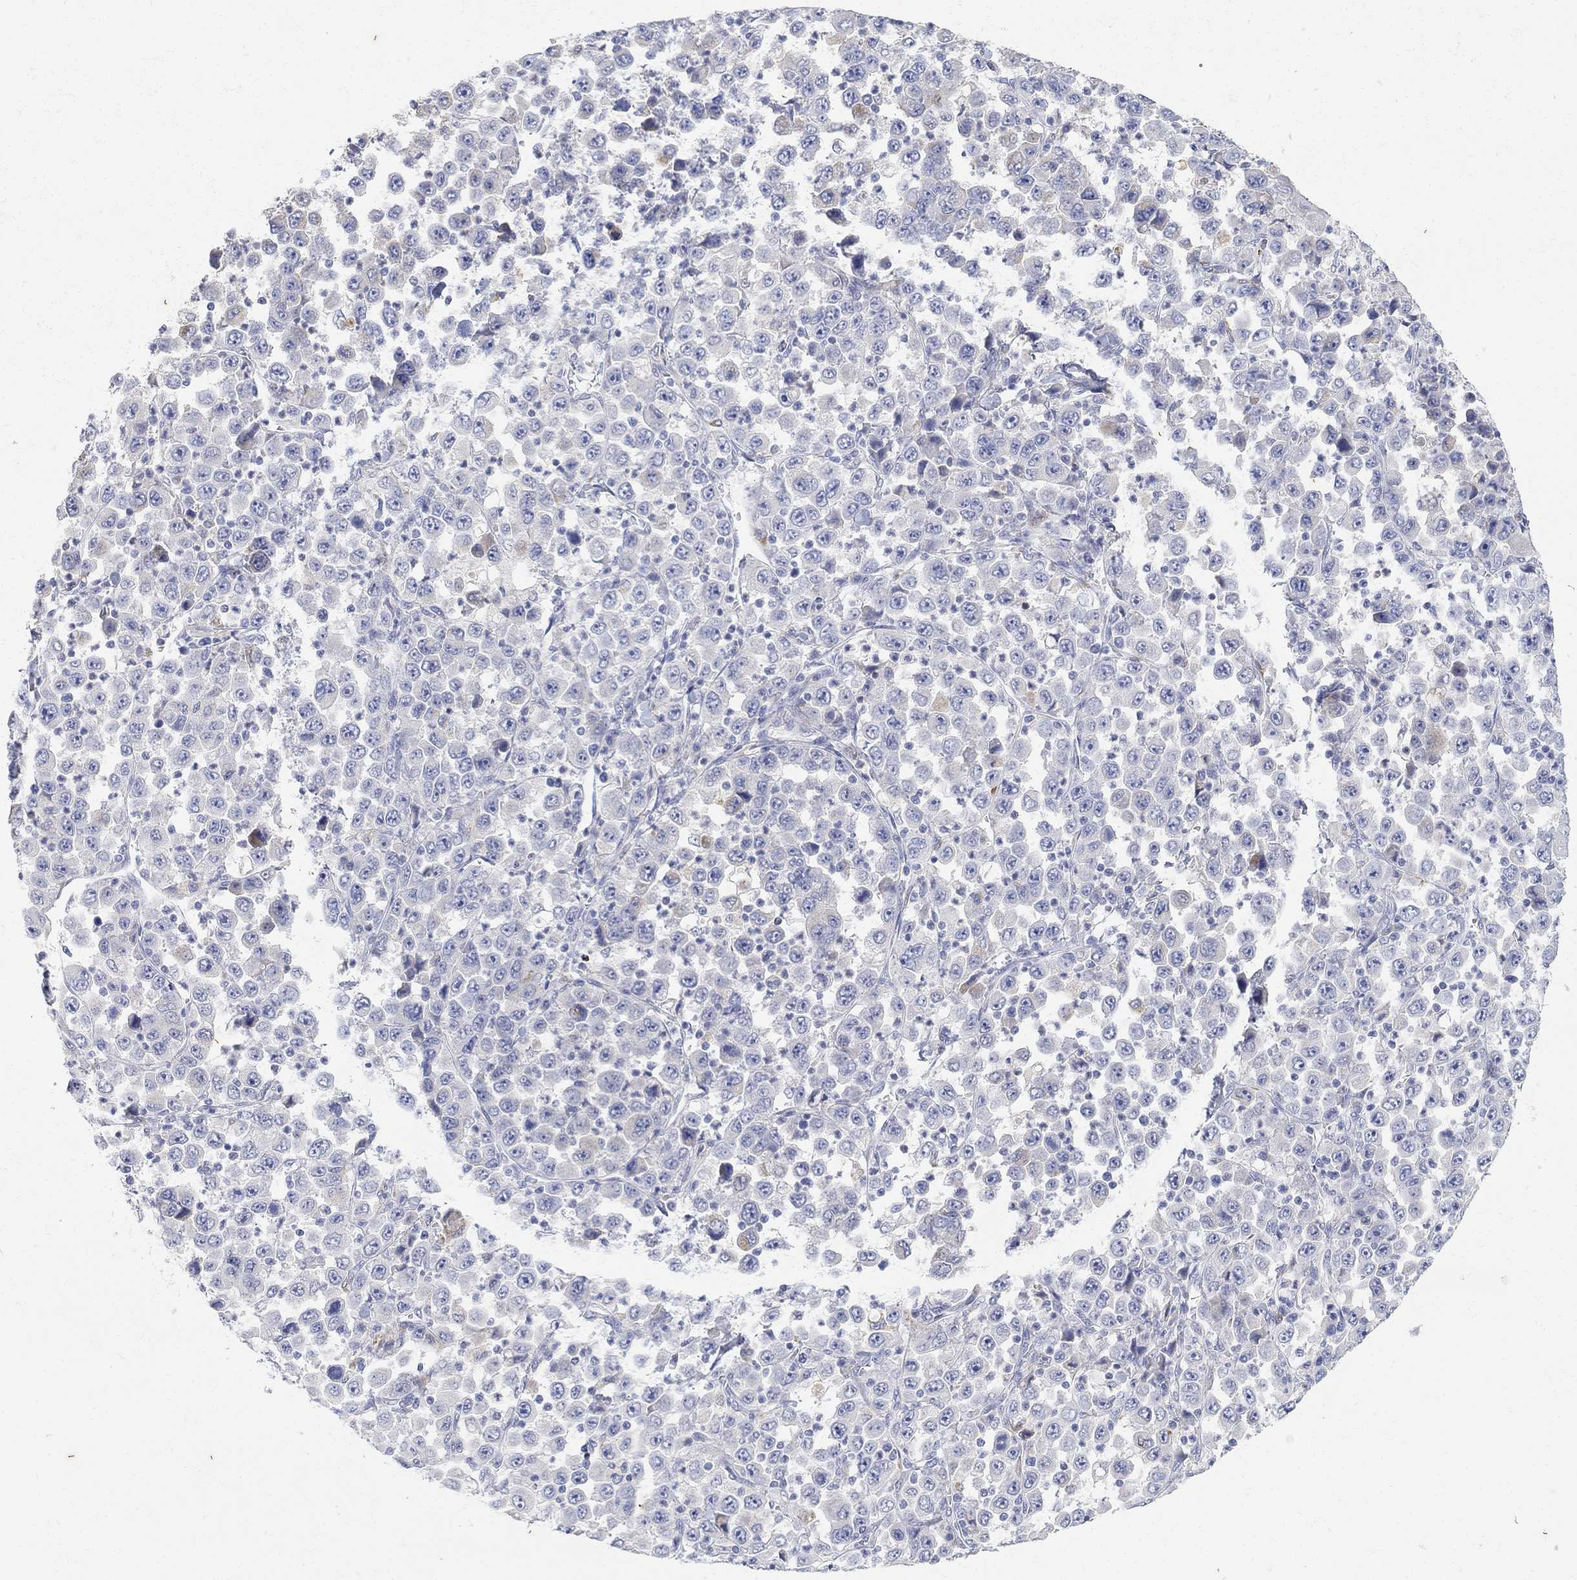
{"staining": {"intensity": "negative", "quantity": "none", "location": "none"}, "tissue": "stomach cancer", "cell_type": "Tumor cells", "image_type": "cancer", "snomed": [{"axis": "morphology", "description": "Normal tissue, NOS"}, {"axis": "morphology", "description": "Adenocarcinoma, NOS"}, {"axis": "topography", "description": "Stomach, upper"}, {"axis": "topography", "description": "Stomach"}], "caption": "Protein analysis of stomach cancer demonstrates no significant expression in tumor cells.", "gene": "FNDC5", "patient": {"sex": "male", "age": 59}}